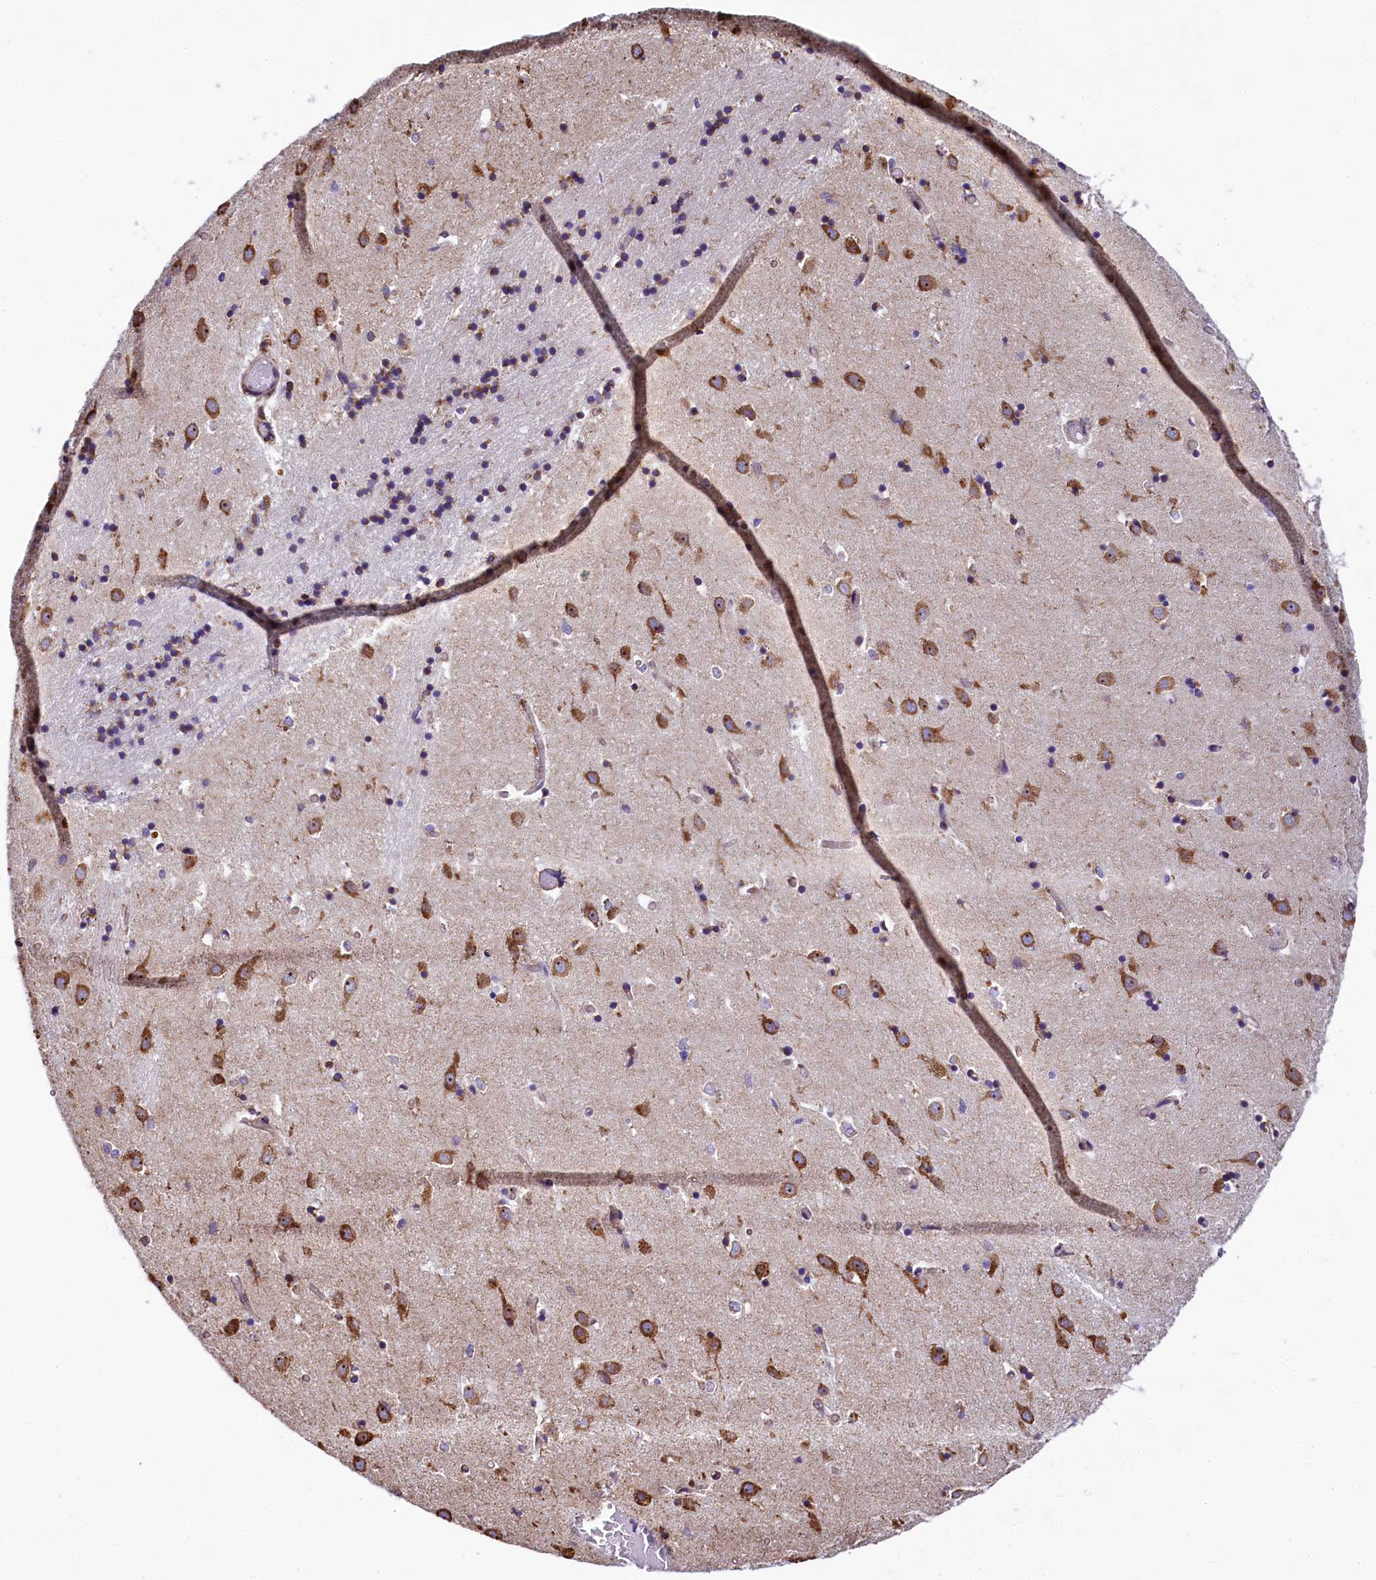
{"staining": {"intensity": "moderate", "quantity": "25%-75%", "location": "cytoplasmic/membranous"}, "tissue": "caudate", "cell_type": "Glial cells", "image_type": "normal", "snomed": [{"axis": "morphology", "description": "Normal tissue, NOS"}, {"axis": "topography", "description": "Lateral ventricle wall"}], "caption": "IHC (DAB) staining of benign caudate exhibits moderate cytoplasmic/membranous protein positivity in approximately 25%-75% of glial cells.", "gene": "CAPS2", "patient": {"sex": "male", "age": 70}}